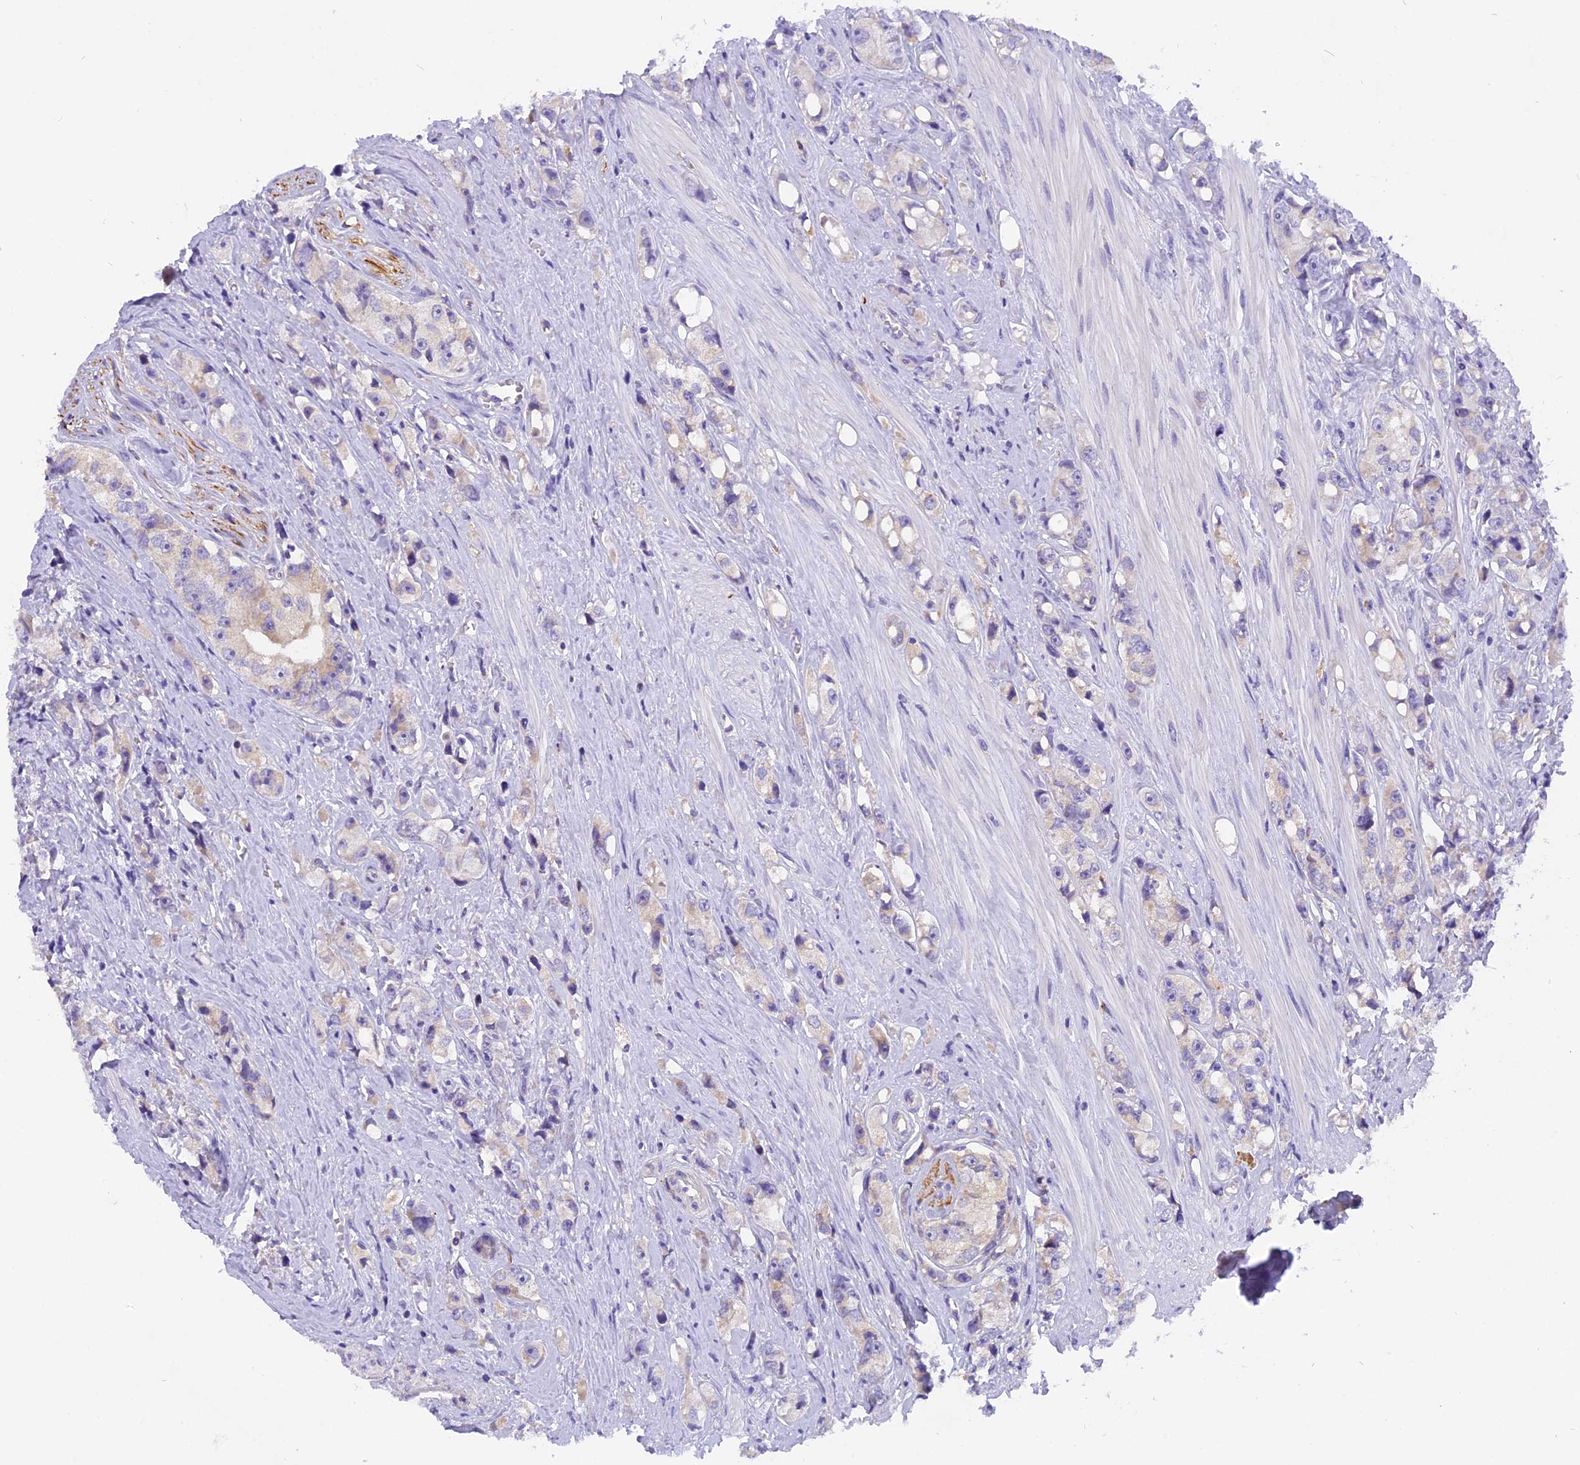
{"staining": {"intensity": "negative", "quantity": "none", "location": "none"}, "tissue": "prostate cancer", "cell_type": "Tumor cells", "image_type": "cancer", "snomed": [{"axis": "morphology", "description": "Adenocarcinoma, High grade"}, {"axis": "topography", "description": "Prostate"}], "caption": "High power microscopy image of an immunohistochemistry photomicrograph of prostate cancer, revealing no significant staining in tumor cells.", "gene": "TRIM3", "patient": {"sex": "male", "age": 74}}